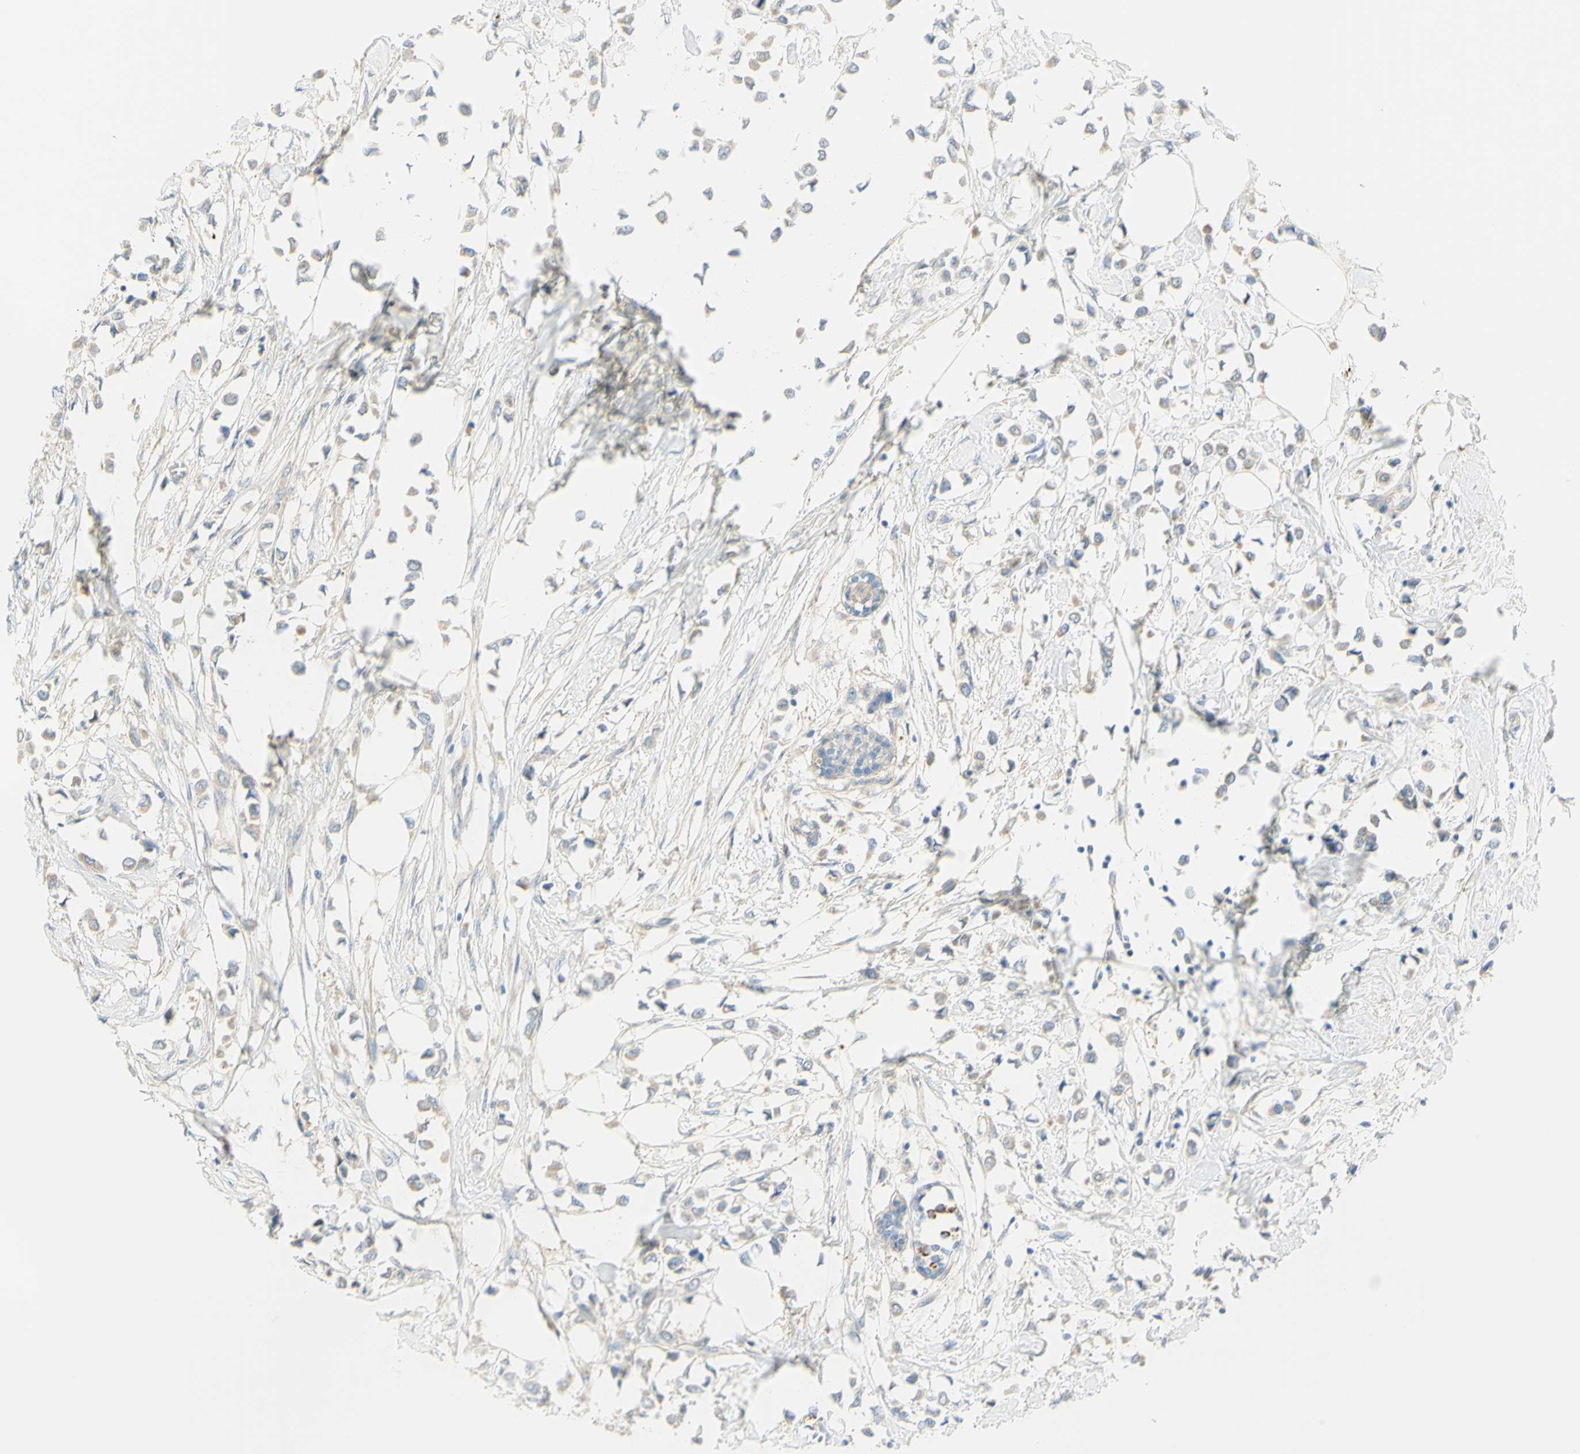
{"staining": {"intensity": "weak", "quantity": "25%-75%", "location": "cytoplasmic/membranous"}, "tissue": "breast cancer", "cell_type": "Tumor cells", "image_type": "cancer", "snomed": [{"axis": "morphology", "description": "Lobular carcinoma"}, {"axis": "topography", "description": "Breast"}], "caption": "DAB immunohistochemical staining of human breast cancer demonstrates weak cytoplasmic/membranous protein expression in about 25%-75% of tumor cells.", "gene": "GCNT3", "patient": {"sex": "female", "age": 51}}